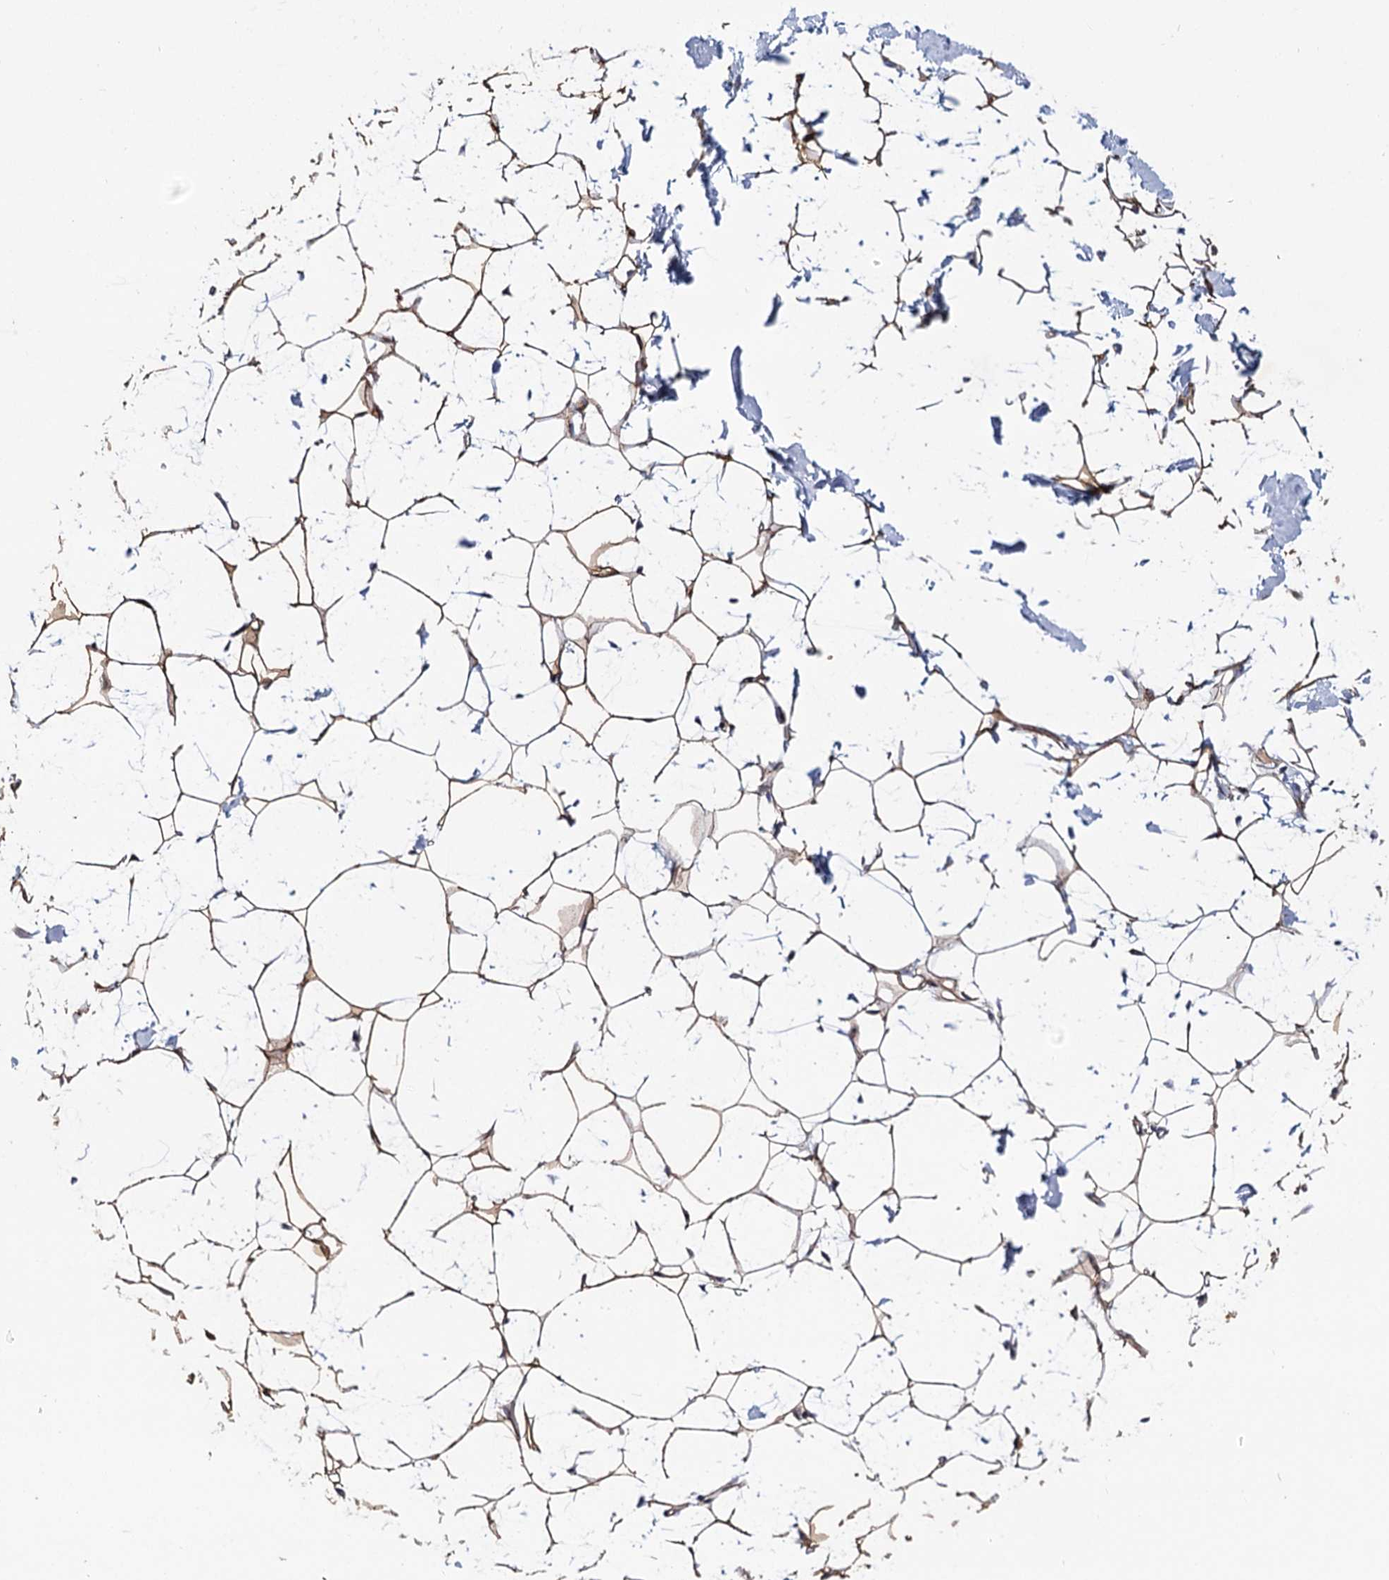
{"staining": {"intensity": "strong", "quantity": ">75%", "location": "cytoplasmic/membranous"}, "tissue": "adipose tissue", "cell_type": "Adipocytes", "image_type": "normal", "snomed": [{"axis": "morphology", "description": "Normal tissue, NOS"}, {"axis": "topography", "description": "Breast"}], "caption": "Adipose tissue stained with DAB (3,3'-diaminobenzidine) immunohistochemistry (IHC) reveals high levels of strong cytoplasmic/membranous staining in approximately >75% of adipocytes.", "gene": "ARHGAP32", "patient": {"sex": "female", "age": 23}}